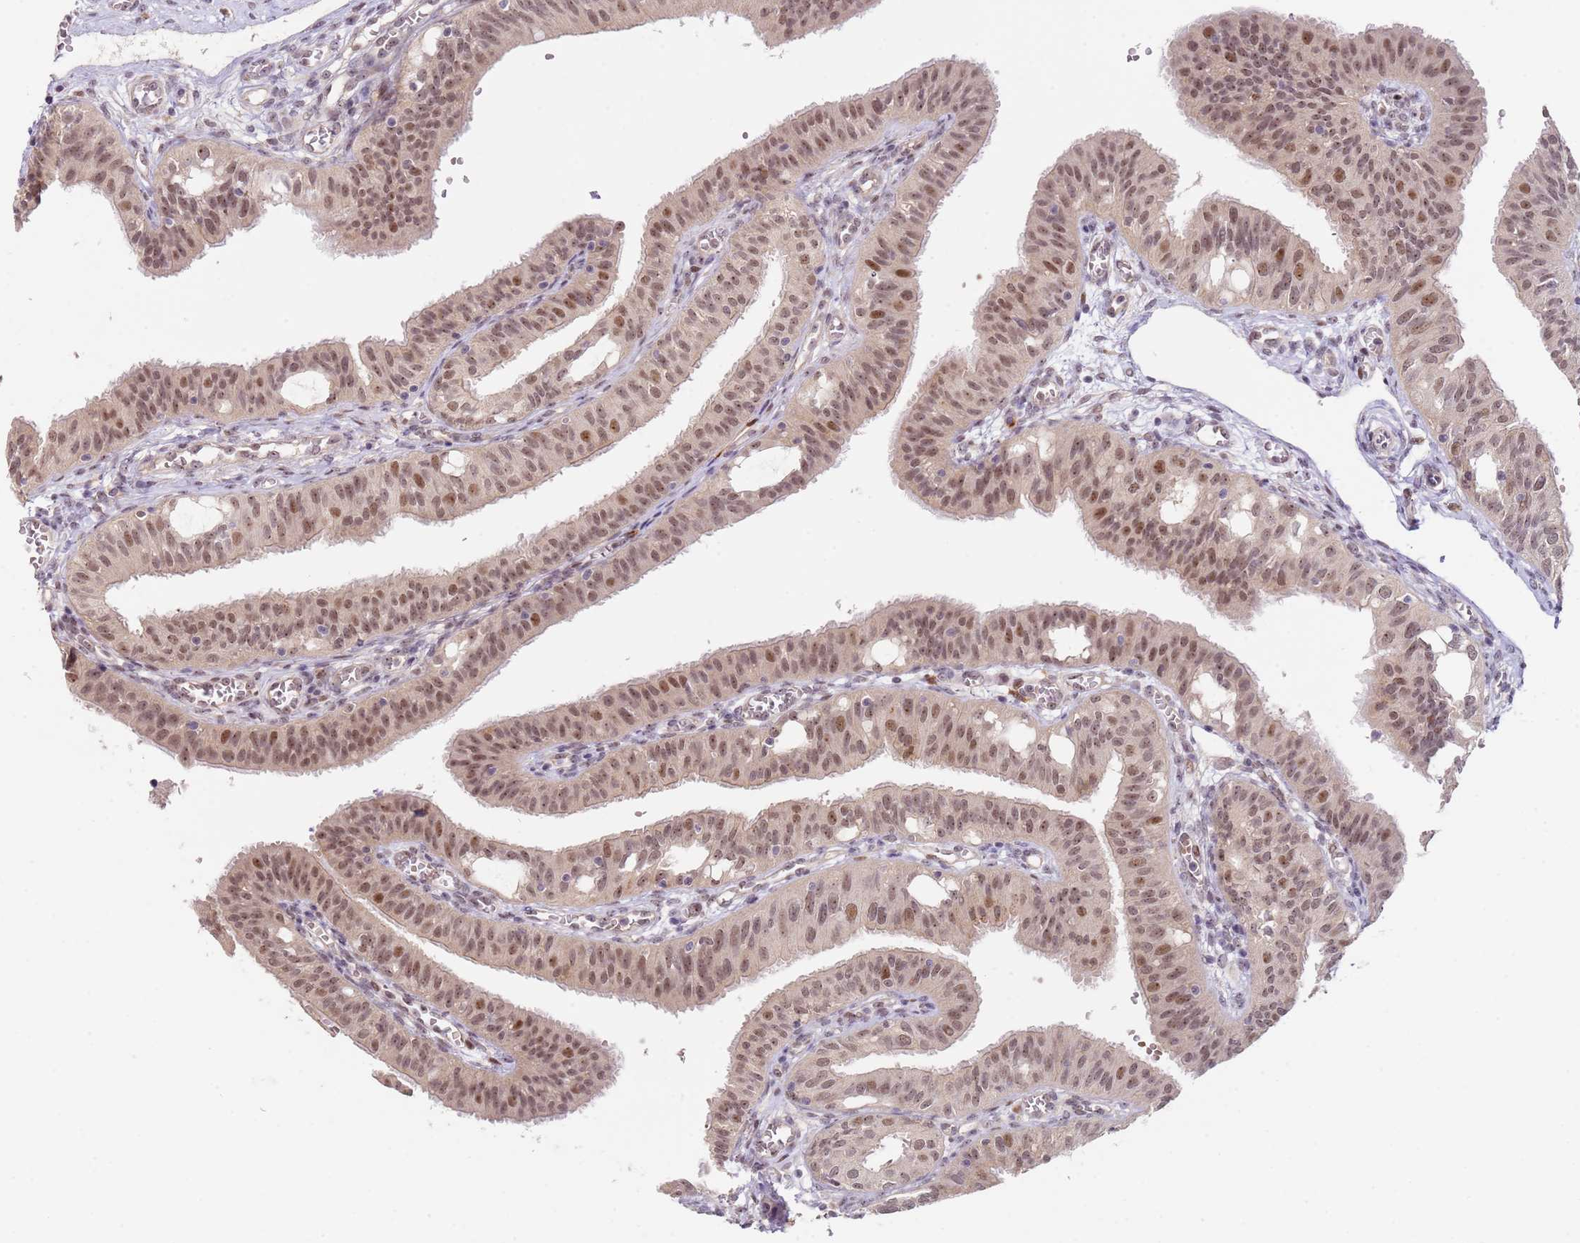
{"staining": {"intensity": "moderate", "quantity": "25%-75%", "location": "nuclear"}, "tissue": "fallopian tube", "cell_type": "Glandular cells", "image_type": "normal", "snomed": [{"axis": "morphology", "description": "Normal tissue, NOS"}, {"axis": "topography", "description": "Fallopian tube"}, {"axis": "topography", "description": "Ovary"}], "caption": "This micrograph reveals immunohistochemistry (IHC) staining of benign human fallopian tube, with medium moderate nuclear positivity in approximately 25%-75% of glandular cells.", "gene": "LGALSL", "patient": {"sex": "female", "age": 42}}